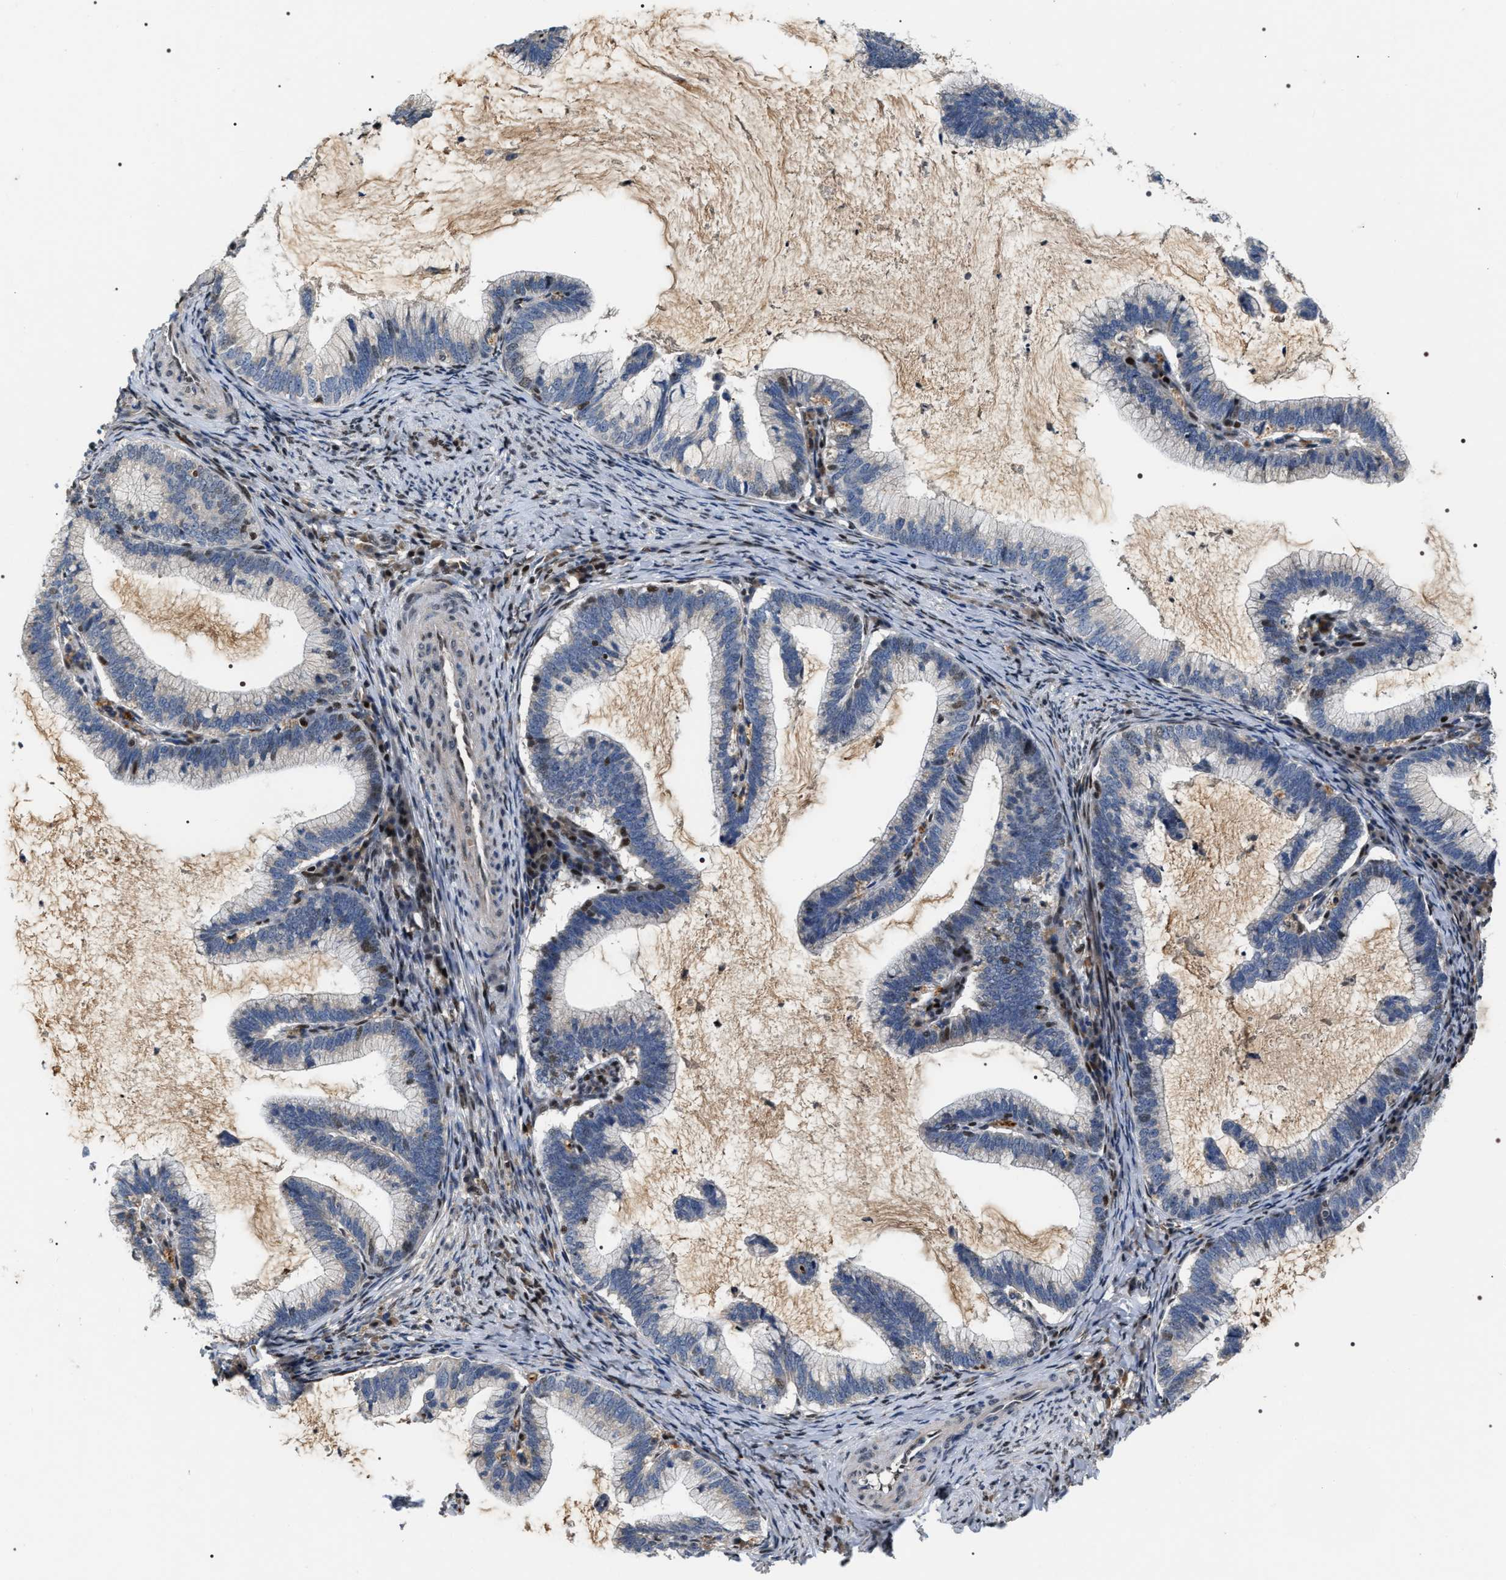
{"staining": {"intensity": "moderate", "quantity": "<25%", "location": "nuclear"}, "tissue": "cervical cancer", "cell_type": "Tumor cells", "image_type": "cancer", "snomed": [{"axis": "morphology", "description": "Adenocarcinoma, NOS"}, {"axis": "topography", "description": "Cervix"}], "caption": "This is an image of immunohistochemistry staining of adenocarcinoma (cervical), which shows moderate positivity in the nuclear of tumor cells.", "gene": "C7orf25", "patient": {"sex": "female", "age": 36}}